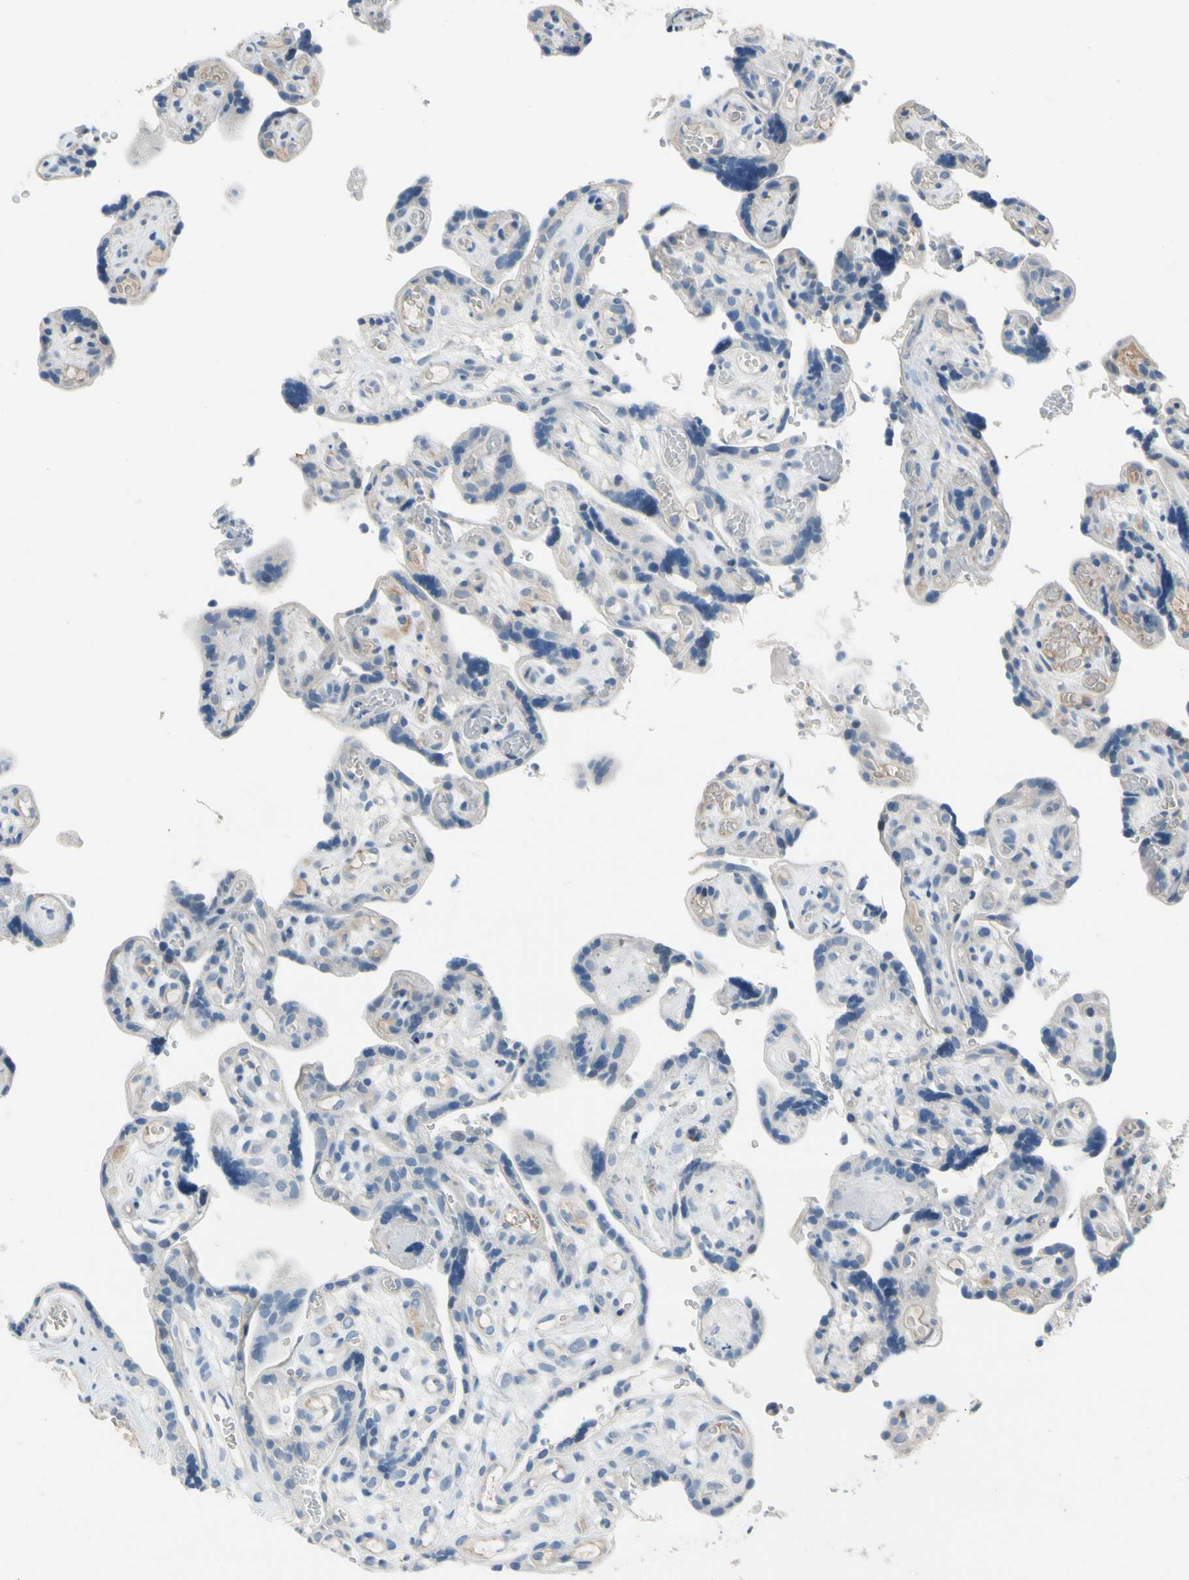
{"staining": {"intensity": "negative", "quantity": "none", "location": "none"}, "tissue": "placenta", "cell_type": "Decidual cells", "image_type": "normal", "snomed": [{"axis": "morphology", "description": "Normal tissue, NOS"}, {"axis": "topography", "description": "Placenta"}], "caption": "This is an immunohistochemistry (IHC) micrograph of unremarkable human placenta. There is no expression in decidual cells.", "gene": "CPA3", "patient": {"sex": "female", "age": 30}}